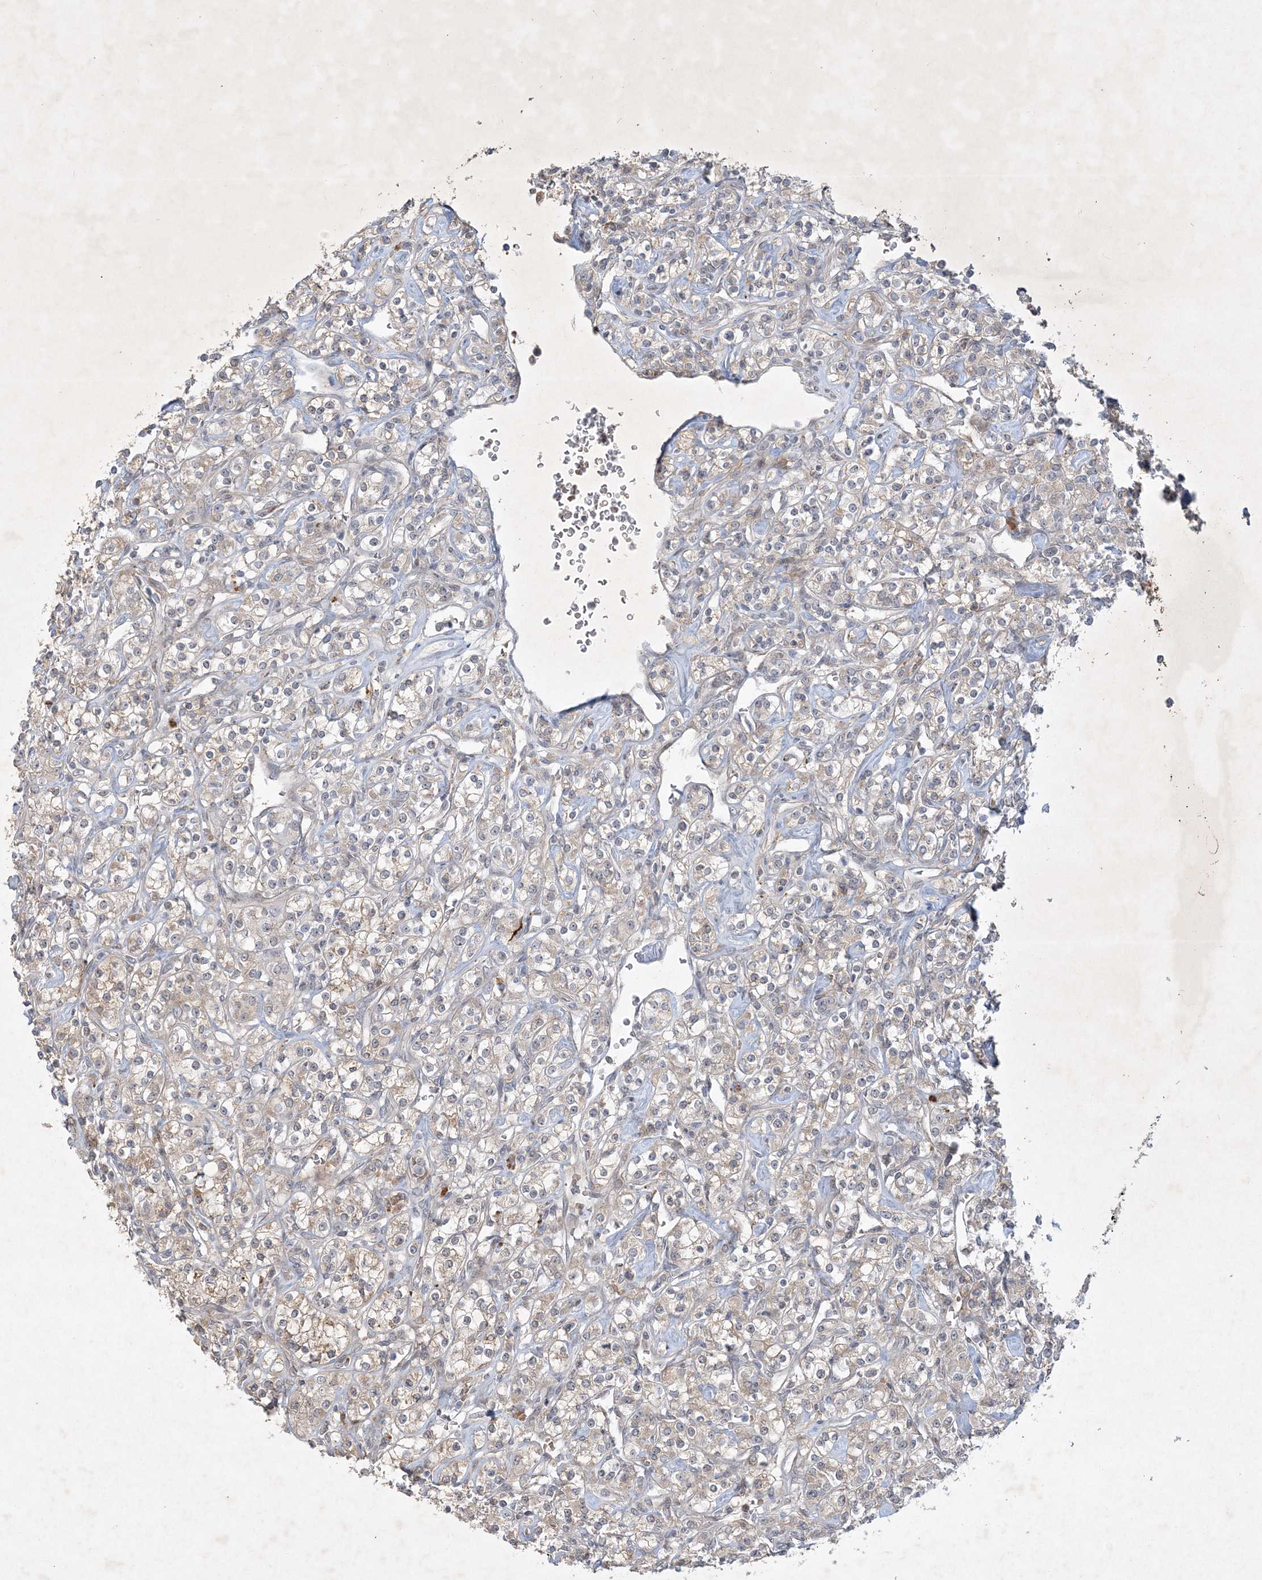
{"staining": {"intensity": "weak", "quantity": "<25%", "location": "cytoplasmic/membranous"}, "tissue": "renal cancer", "cell_type": "Tumor cells", "image_type": "cancer", "snomed": [{"axis": "morphology", "description": "Adenocarcinoma, NOS"}, {"axis": "topography", "description": "Kidney"}], "caption": "Tumor cells show no significant protein positivity in renal adenocarcinoma.", "gene": "THG1L", "patient": {"sex": "male", "age": 77}}